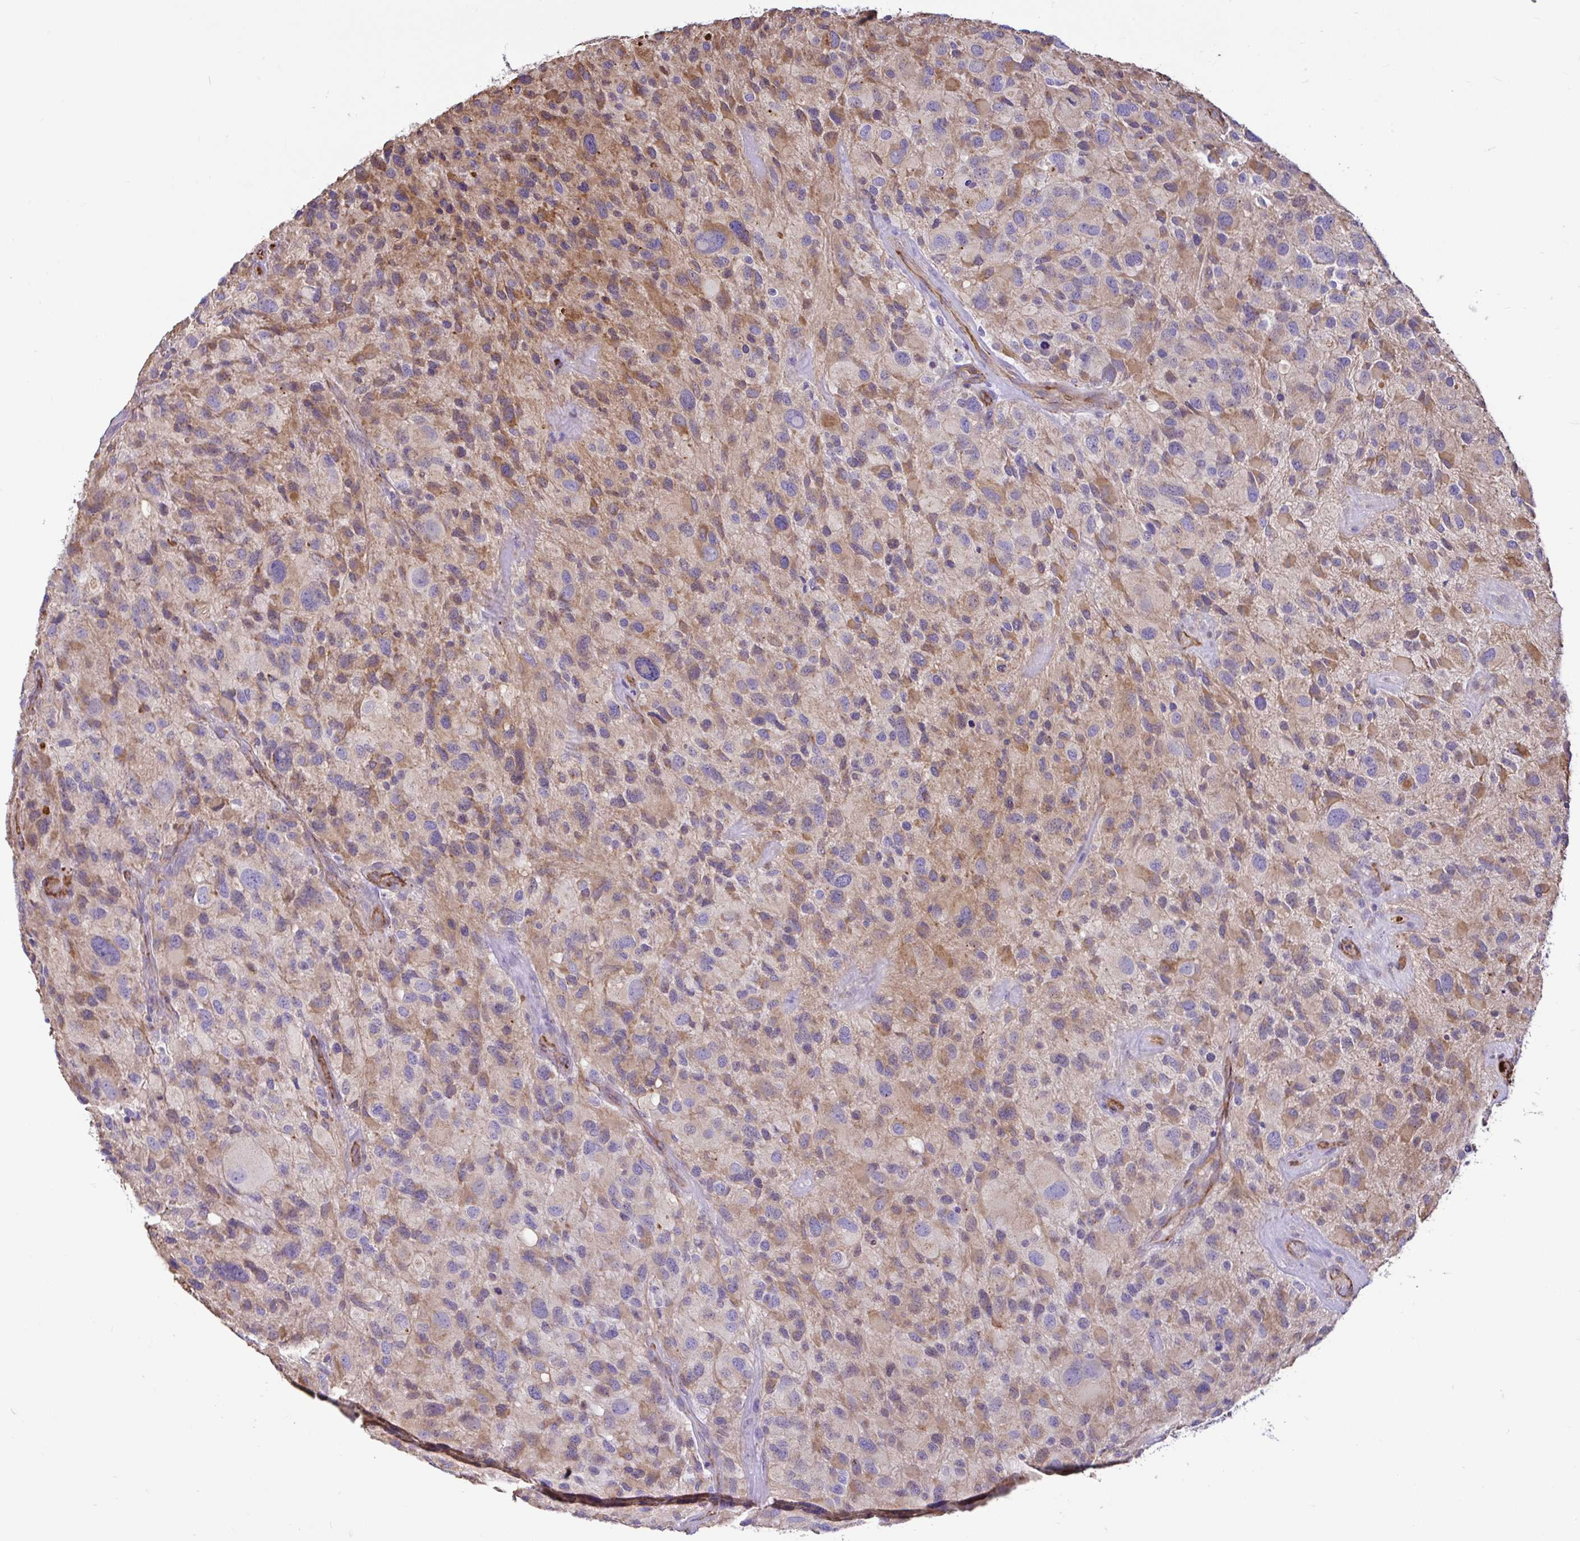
{"staining": {"intensity": "moderate", "quantity": "<25%", "location": "cytoplasmic/membranous"}, "tissue": "glioma", "cell_type": "Tumor cells", "image_type": "cancer", "snomed": [{"axis": "morphology", "description": "Glioma, malignant, High grade"}, {"axis": "topography", "description": "Brain"}], "caption": "High-magnification brightfield microscopy of glioma stained with DAB (3,3'-diaminobenzidine) (brown) and counterstained with hematoxylin (blue). tumor cells exhibit moderate cytoplasmic/membranous staining is seen in about<25% of cells.", "gene": "PTPRK", "patient": {"sex": "female", "age": 67}}